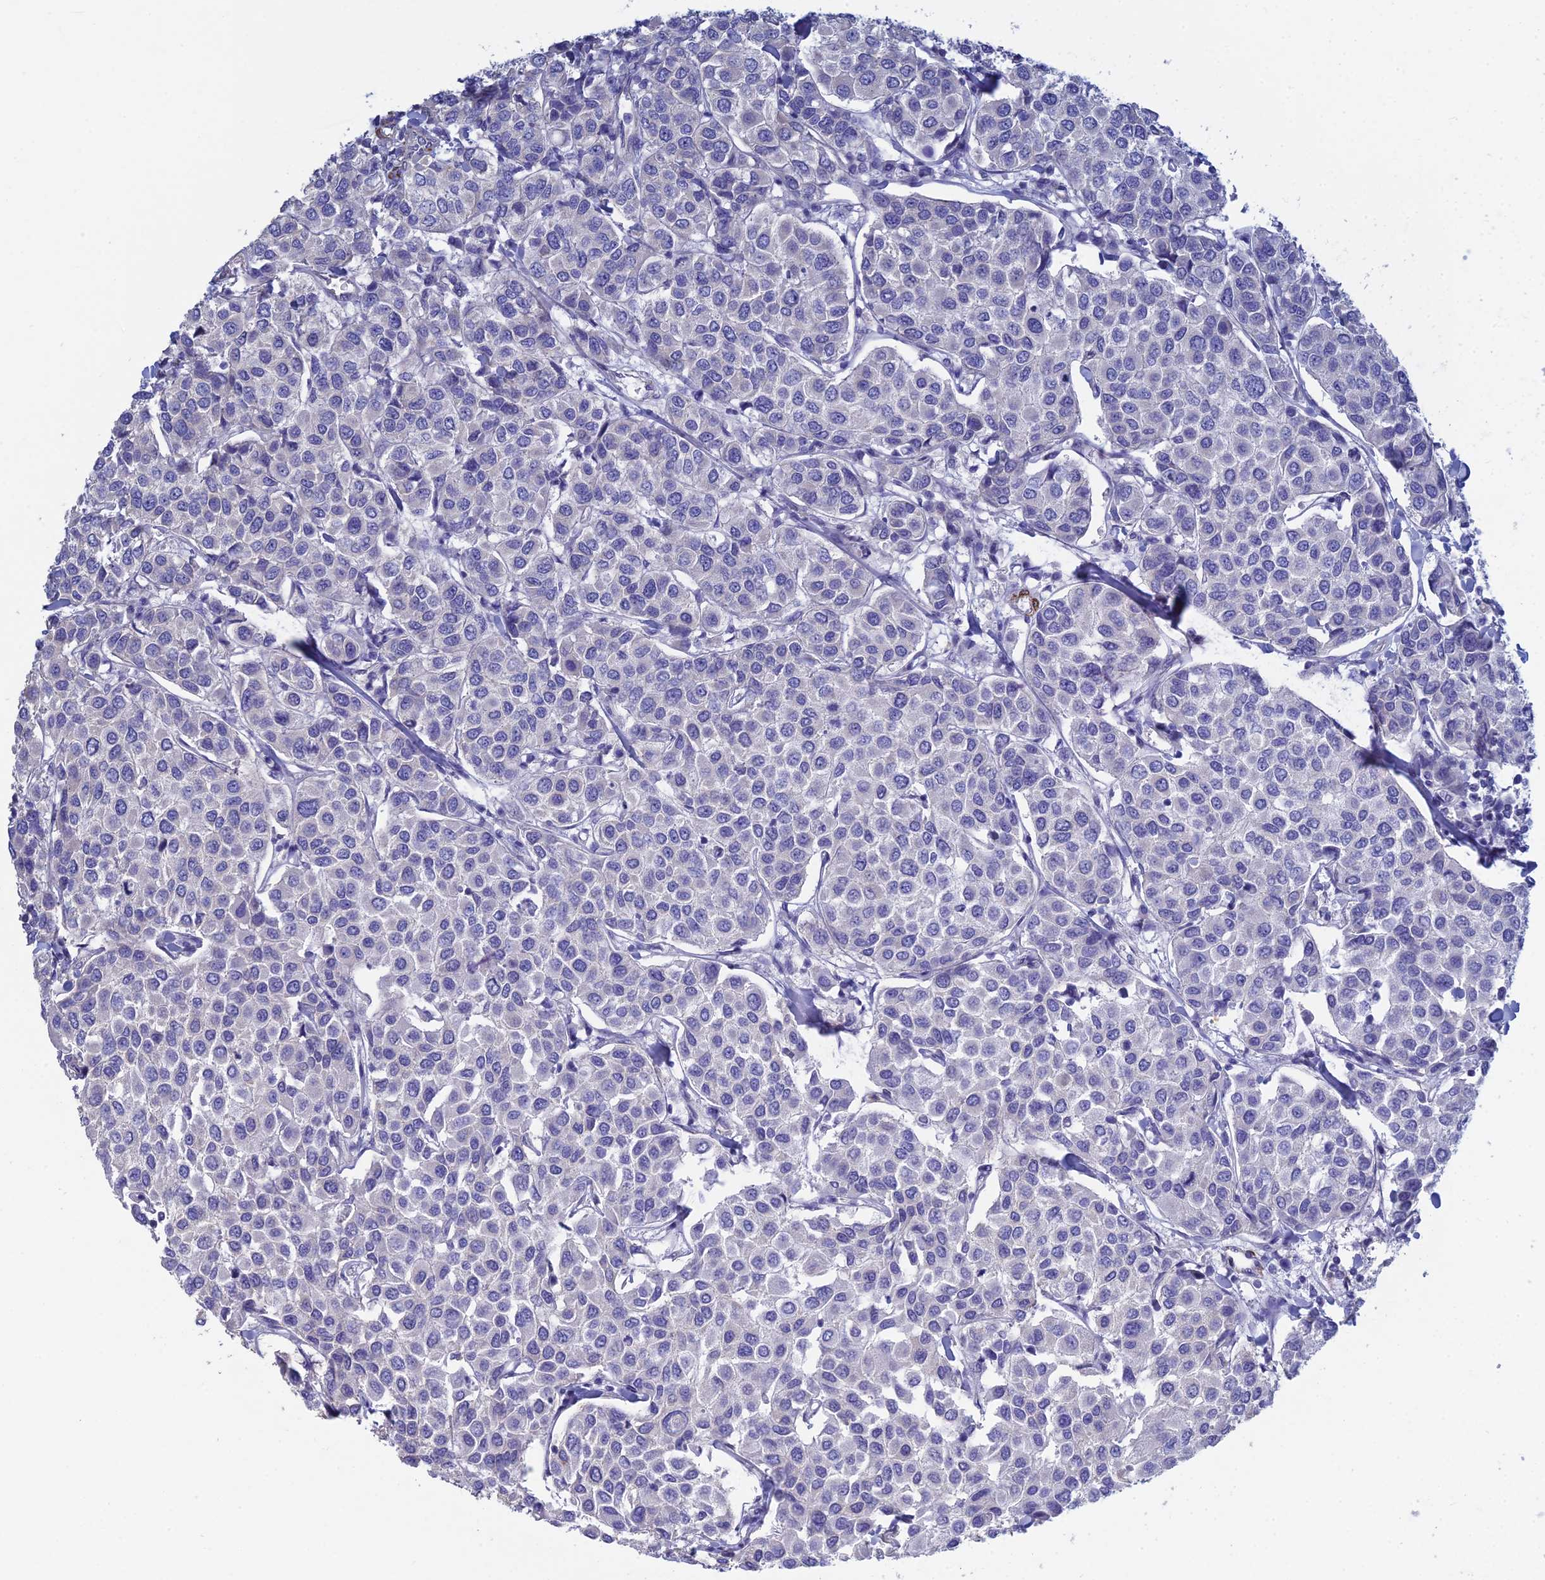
{"staining": {"intensity": "negative", "quantity": "none", "location": "none"}, "tissue": "breast cancer", "cell_type": "Tumor cells", "image_type": "cancer", "snomed": [{"axis": "morphology", "description": "Duct carcinoma"}, {"axis": "topography", "description": "Breast"}], "caption": "This is an IHC photomicrograph of infiltrating ductal carcinoma (breast). There is no expression in tumor cells.", "gene": "PCDHA8", "patient": {"sex": "female", "age": 55}}